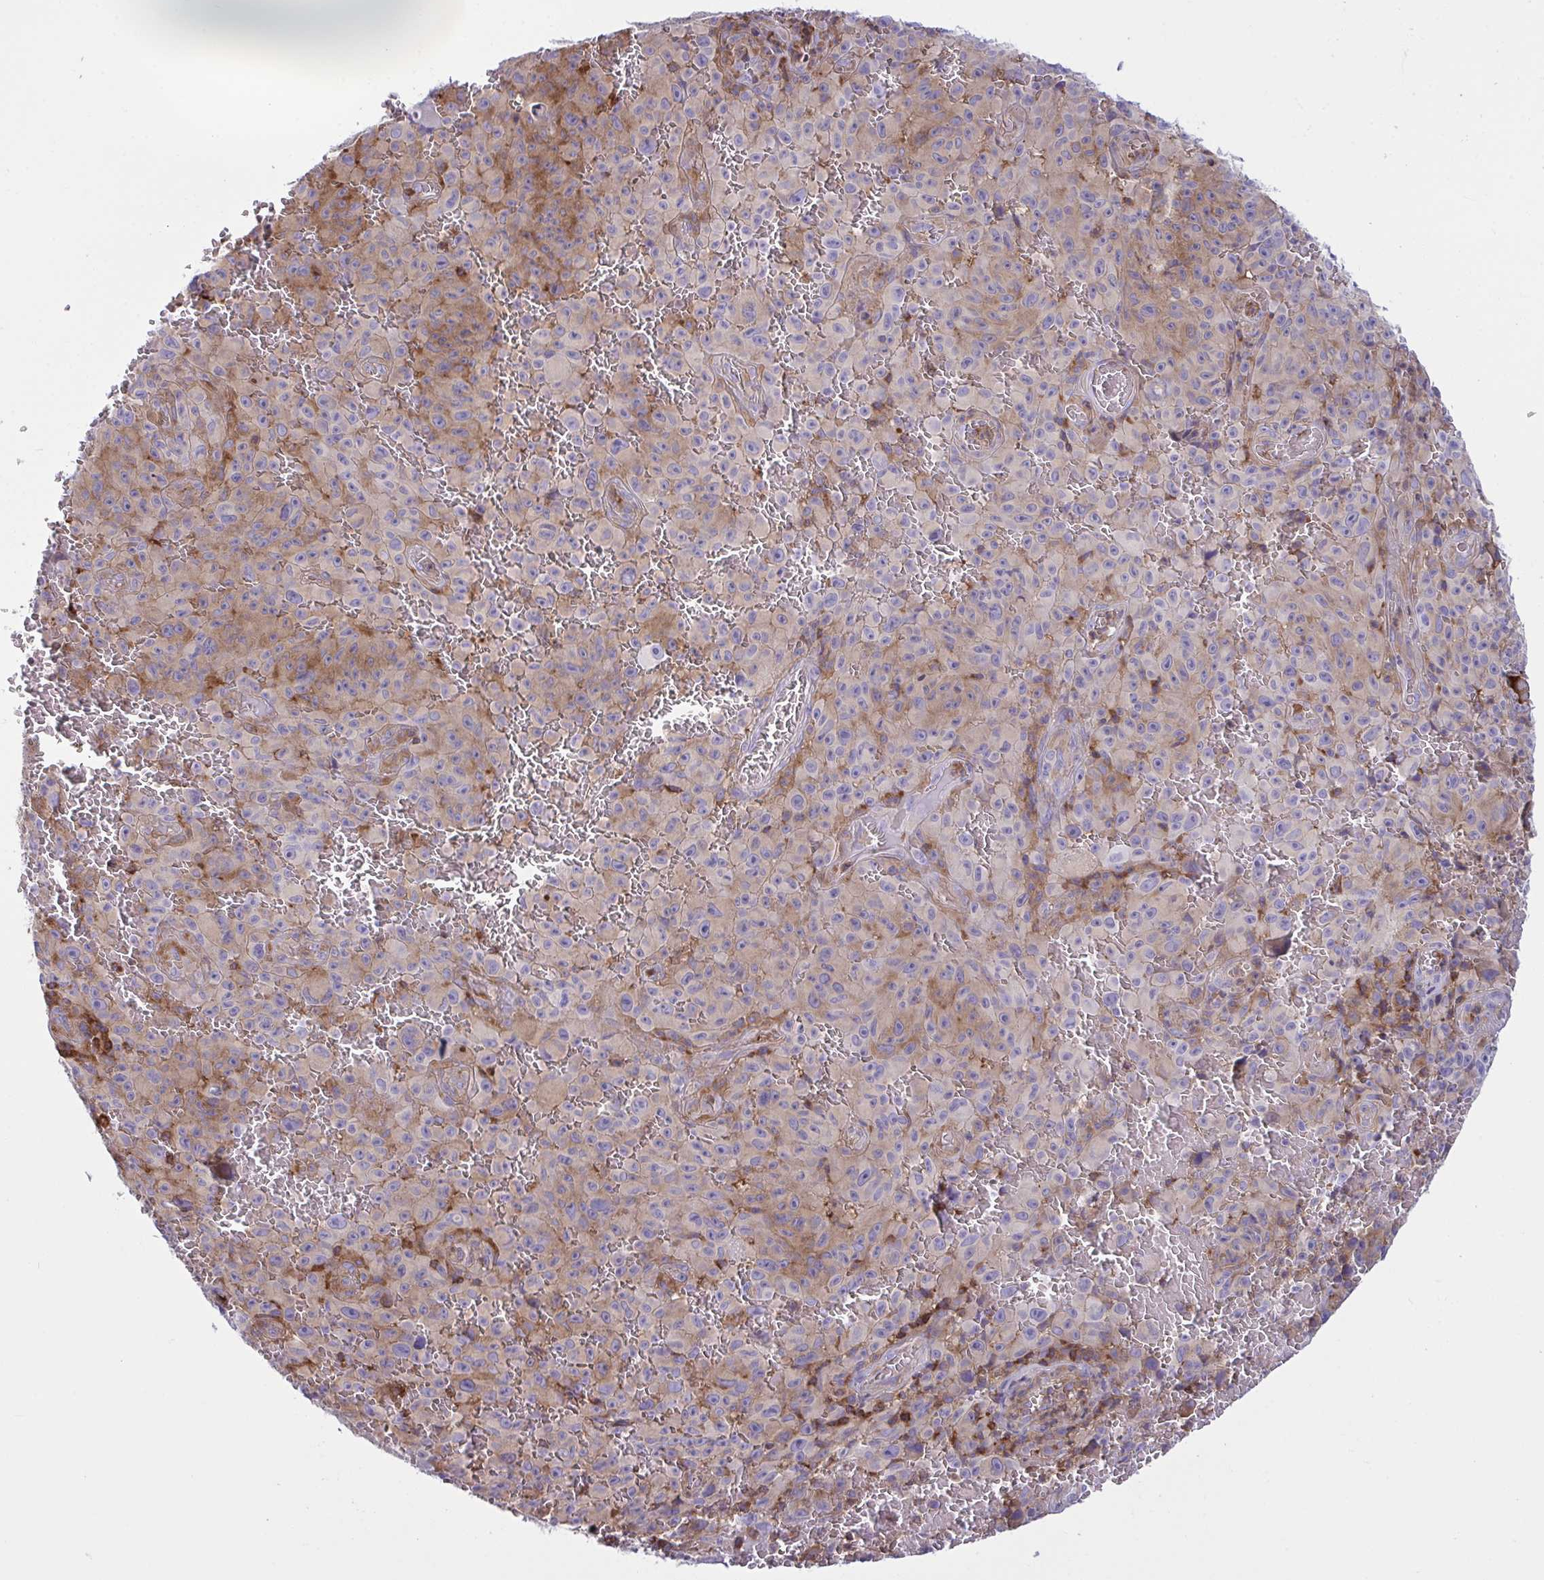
{"staining": {"intensity": "moderate", "quantity": "25%-75%", "location": "cytoplasmic/membranous"}, "tissue": "melanoma", "cell_type": "Tumor cells", "image_type": "cancer", "snomed": [{"axis": "morphology", "description": "Malignant melanoma, NOS"}, {"axis": "topography", "description": "Skin"}], "caption": "High-power microscopy captured an IHC photomicrograph of malignant melanoma, revealing moderate cytoplasmic/membranous expression in about 25%-75% of tumor cells.", "gene": "TSC22D3", "patient": {"sex": "female", "age": 82}}